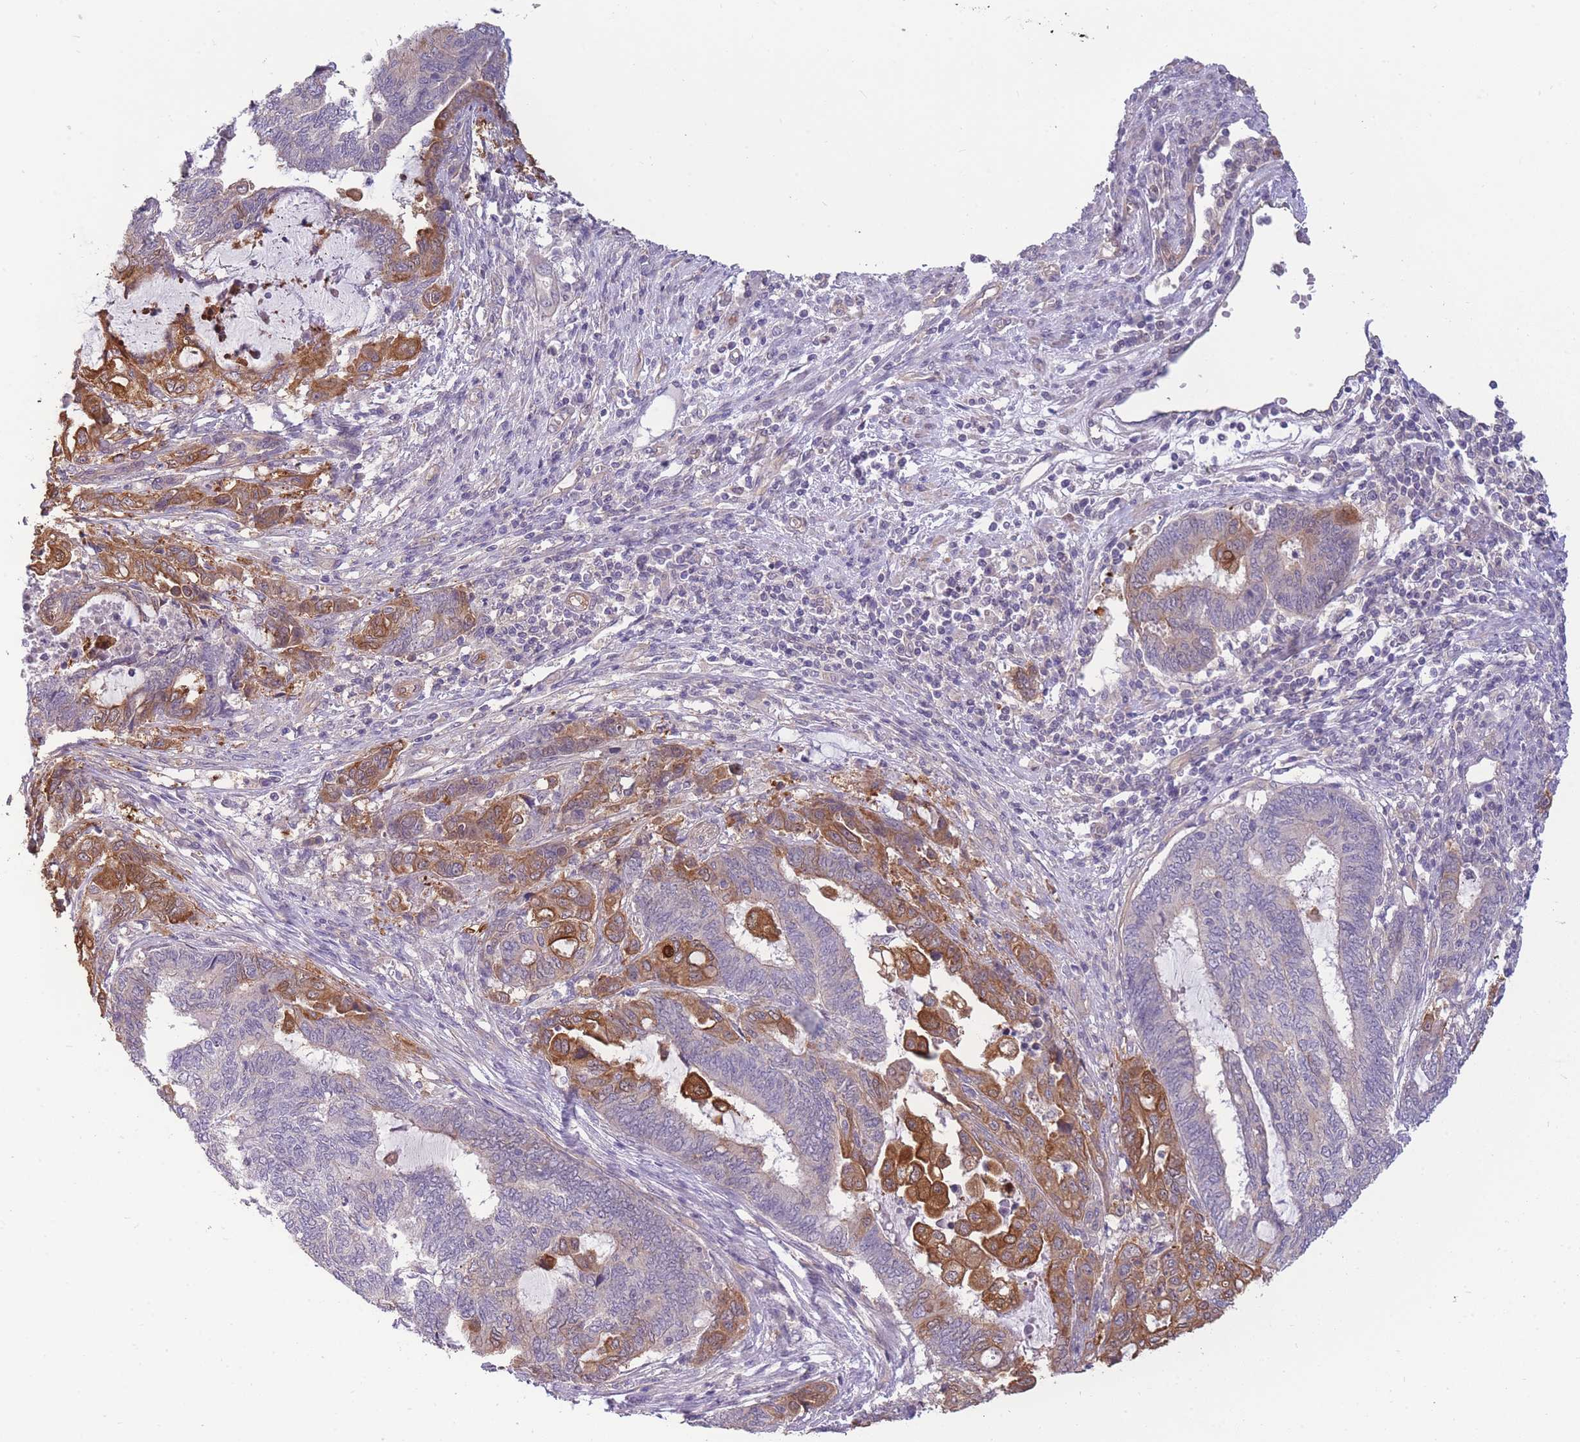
{"staining": {"intensity": "moderate", "quantity": "25%-75%", "location": "cytoplasmic/membranous"}, "tissue": "endometrial cancer", "cell_type": "Tumor cells", "image_type": "cancer", "snomed": [{"axis": "morphology", "description": "Adenocarcinoma, NOS"}, {"axis": "topography", "description": "Uterus"}, {"axis": "topography", "description": "Endometrium"}], "caption": "IHC of endometrial adenocarcinoma displays medium levels of moderate cytoplasmic/membranous expression in about 25%-75% of tumor cells.", "gene": "SMC6", "patient": {"sex": "female", "age": 70}}